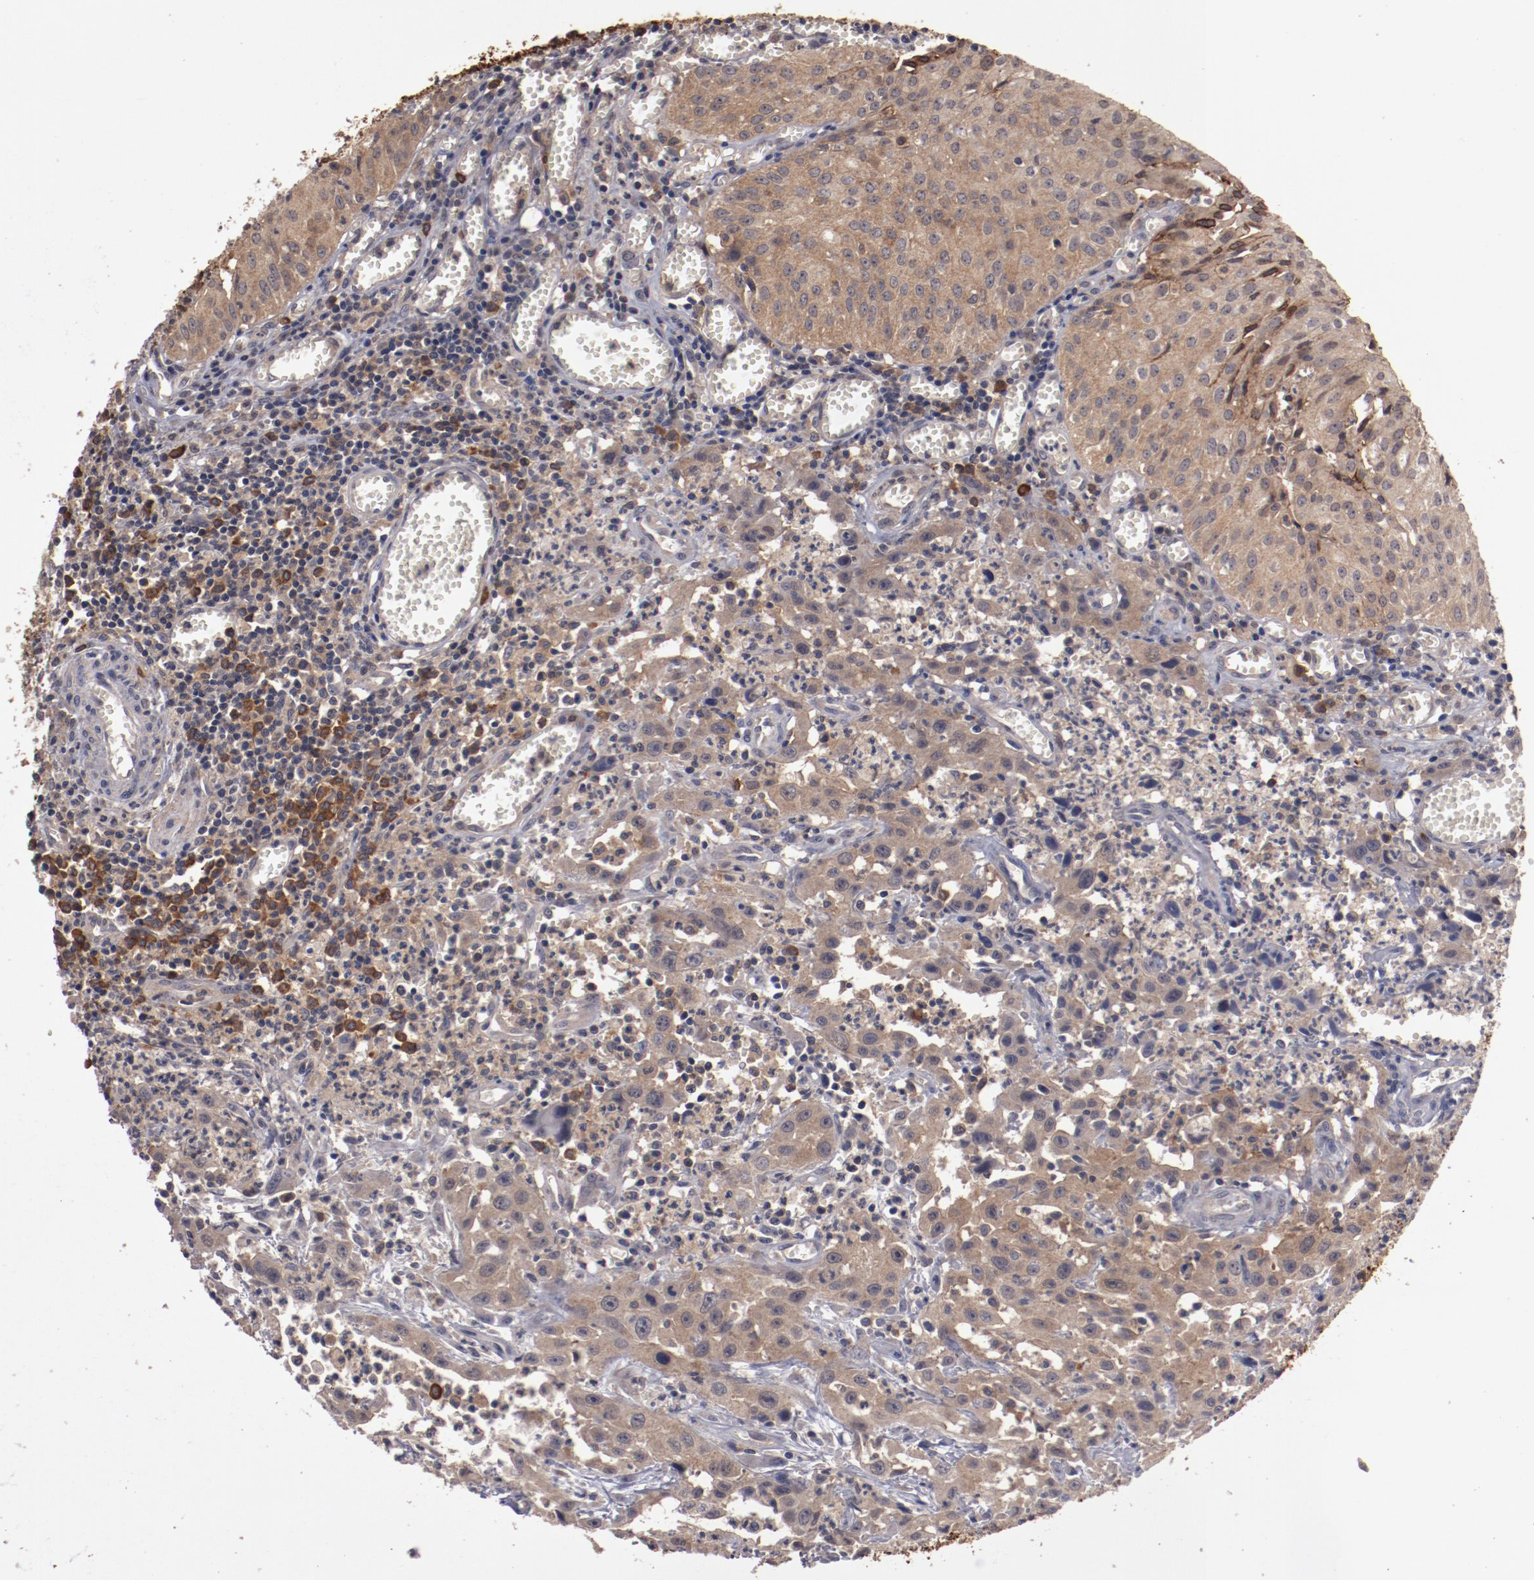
{"staining": {"intensity": "strong", "quantity": ">75%", "location": "cytoplasmic/membranous"}, "tissue": "urothelial cancer", "cell_type": "Tumor cells", "image_type": "cancer", "snomed": [{"axis": "morphology", "description": "Urothelial carcinoma, High grade"}, {"axis": "topography", "description": "Urinary bladder"}], "caption": "The immunohistochemical stain labels strong cytoplasmic/membranous positivity in tumor cells of urothelial carcinoma (high-grade) tissue.", "gene": "LRRC75B", "patient": {"sex": "male", "age": 66}}